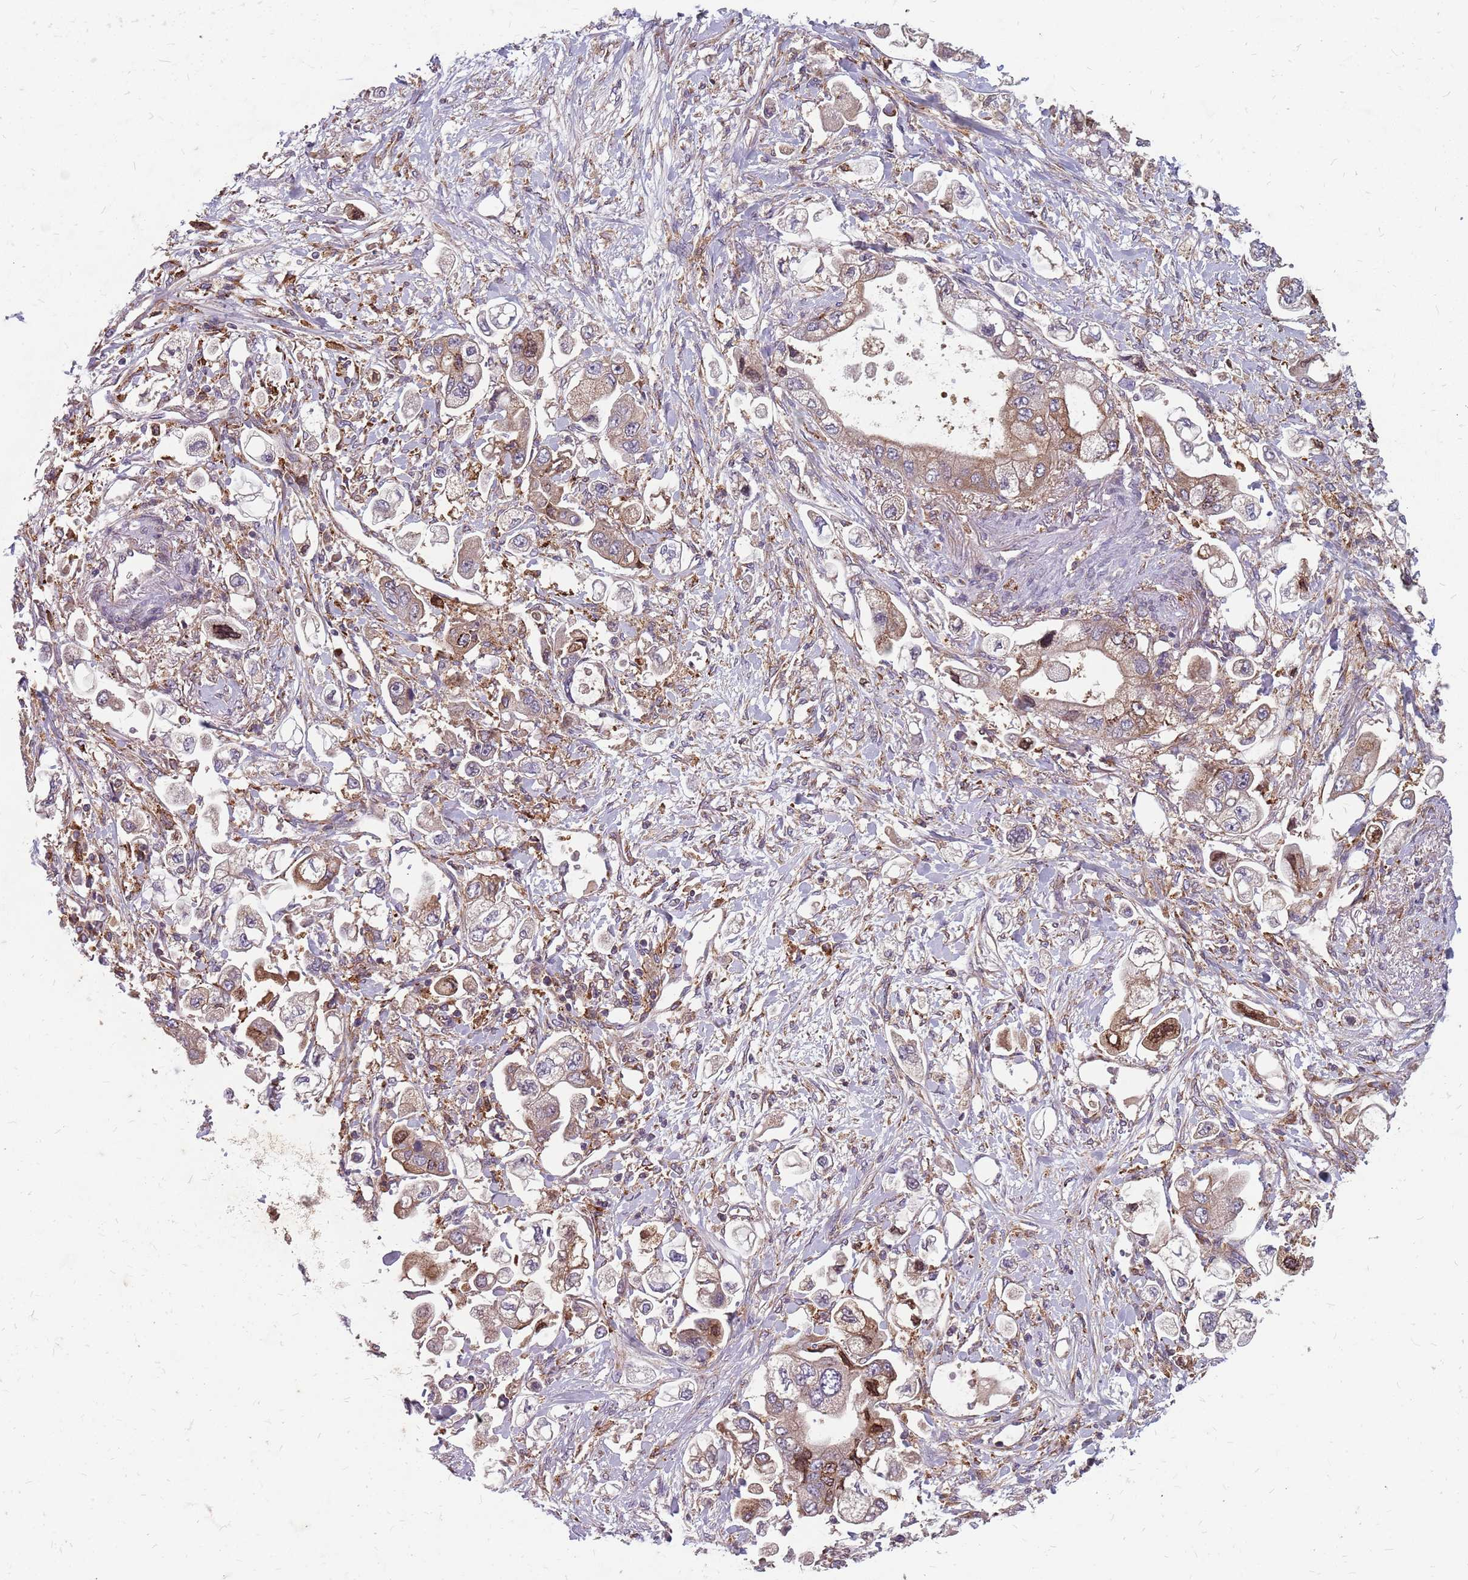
{"staining": {"intensity": "weak", "quantity": "25%-75%", "location": "cytoplasmic/membranous,nuclear"}, "tissue": "stomach cancer", "cell_type": "Tumor cells", "image_type": "cancer", "snomed": [{"axis": "morphology", "description": "Adenocarcinoma, NOS"}, {"axis": "topography", "description": "Stomach"}], "caption": "Approximately 25%-75% of tumor cells in stomach adenocarcinoma display weak cytoplasmic/membranous and nuclear protein staining as visualized by brown immunohistochemical staining.", "gene": "NME4", "patient": {"sex": "male", "age": 62}}